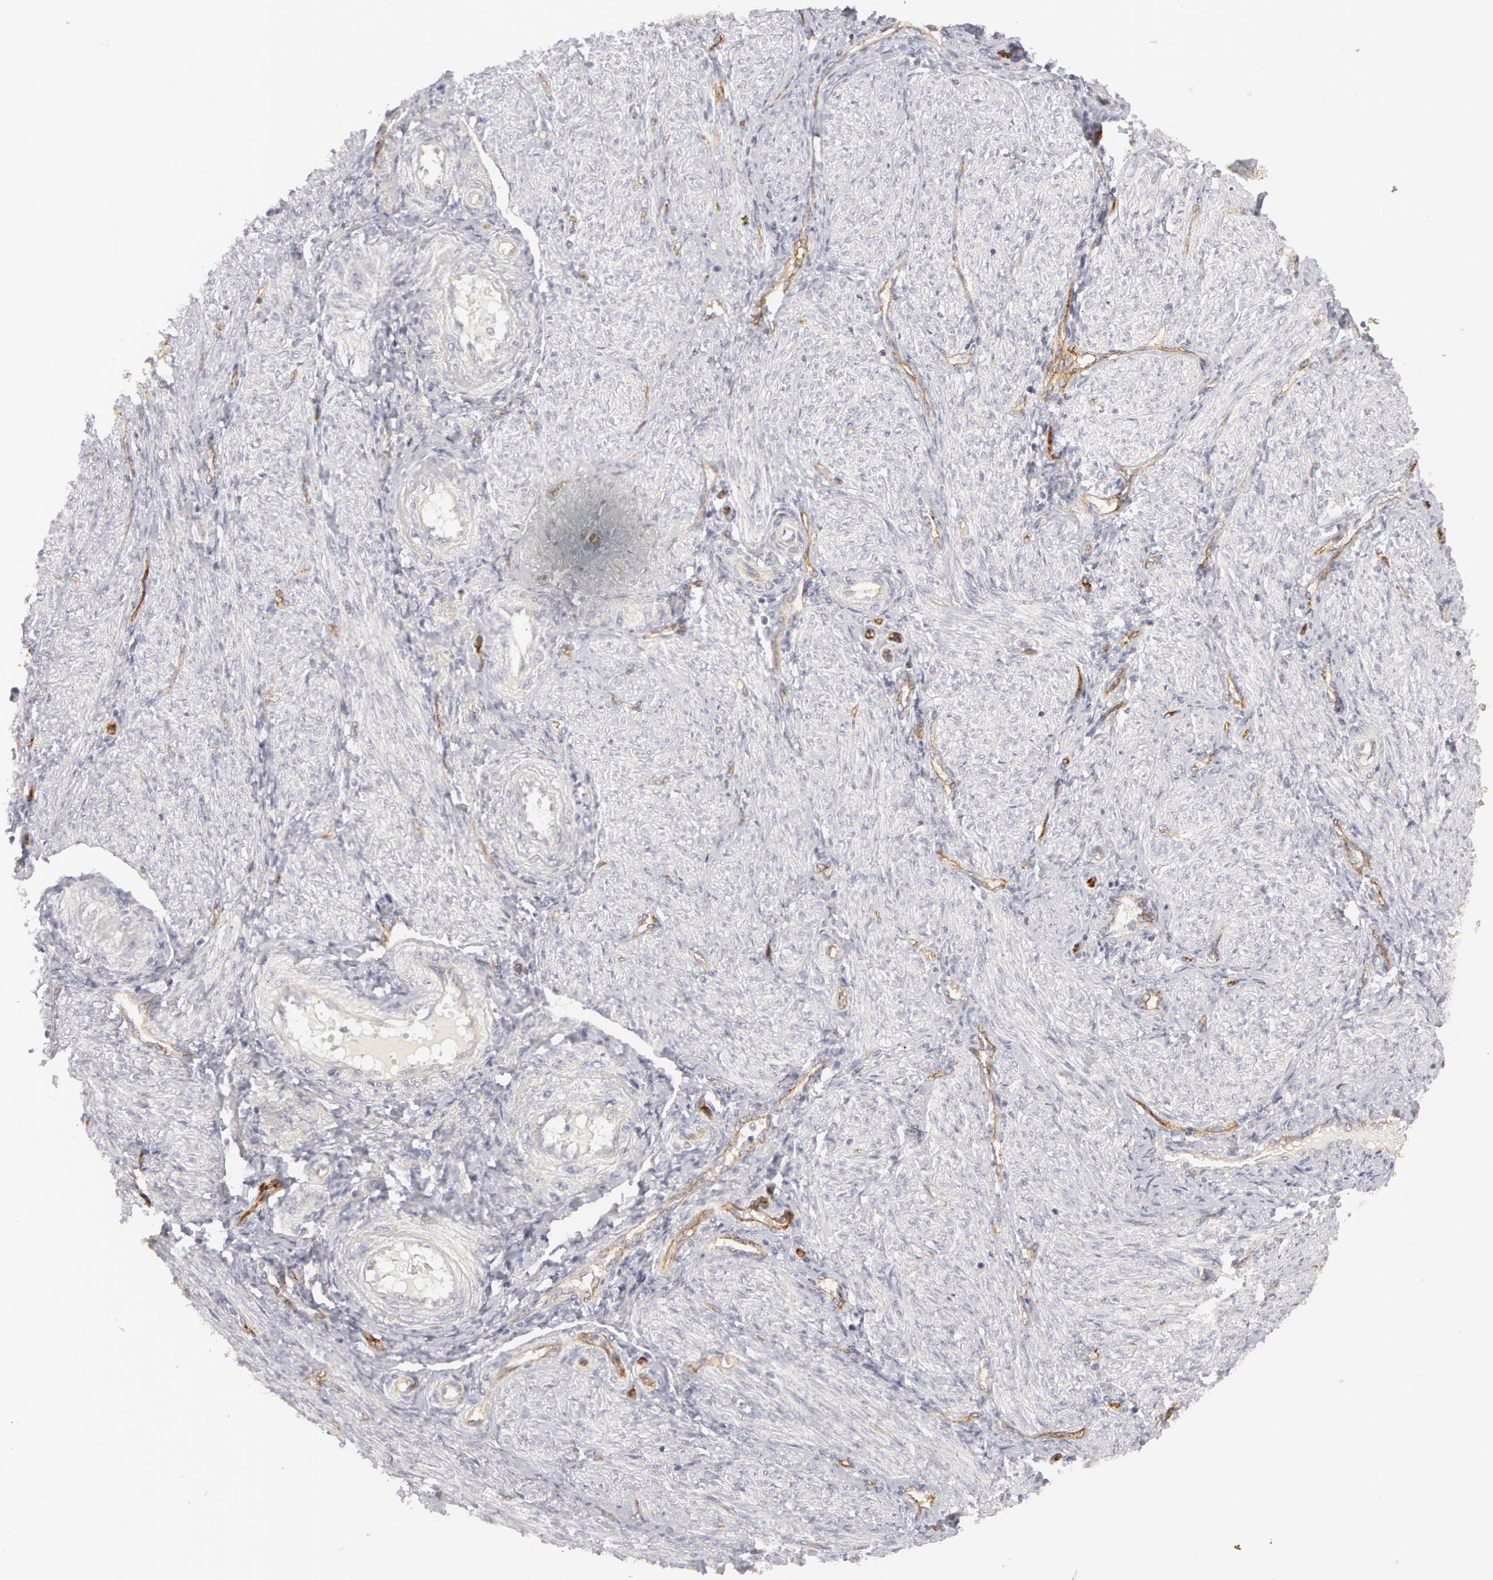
{"staining": {"intensity": "negative", "quantity": "none", "location": "none"}, "tissue": "endometrium", "cell_type": "Cells in endometrial stroma", "image_type": "normal", "snomed": [{"axis": "morphology", "description": "Normal tissue, NOS"}, {"axis": "topography", "description": "Endometrium"}], "caption": "Immunohistochemical staining of unremarkable endometrium exhibits no significant positivity in cells in endometrial stroma. (DAB (3,3'-diaminobenzidine) IHC, high magnification).", "gene": "ABCB1", "patient": {"sex": "female", "age": 36}}